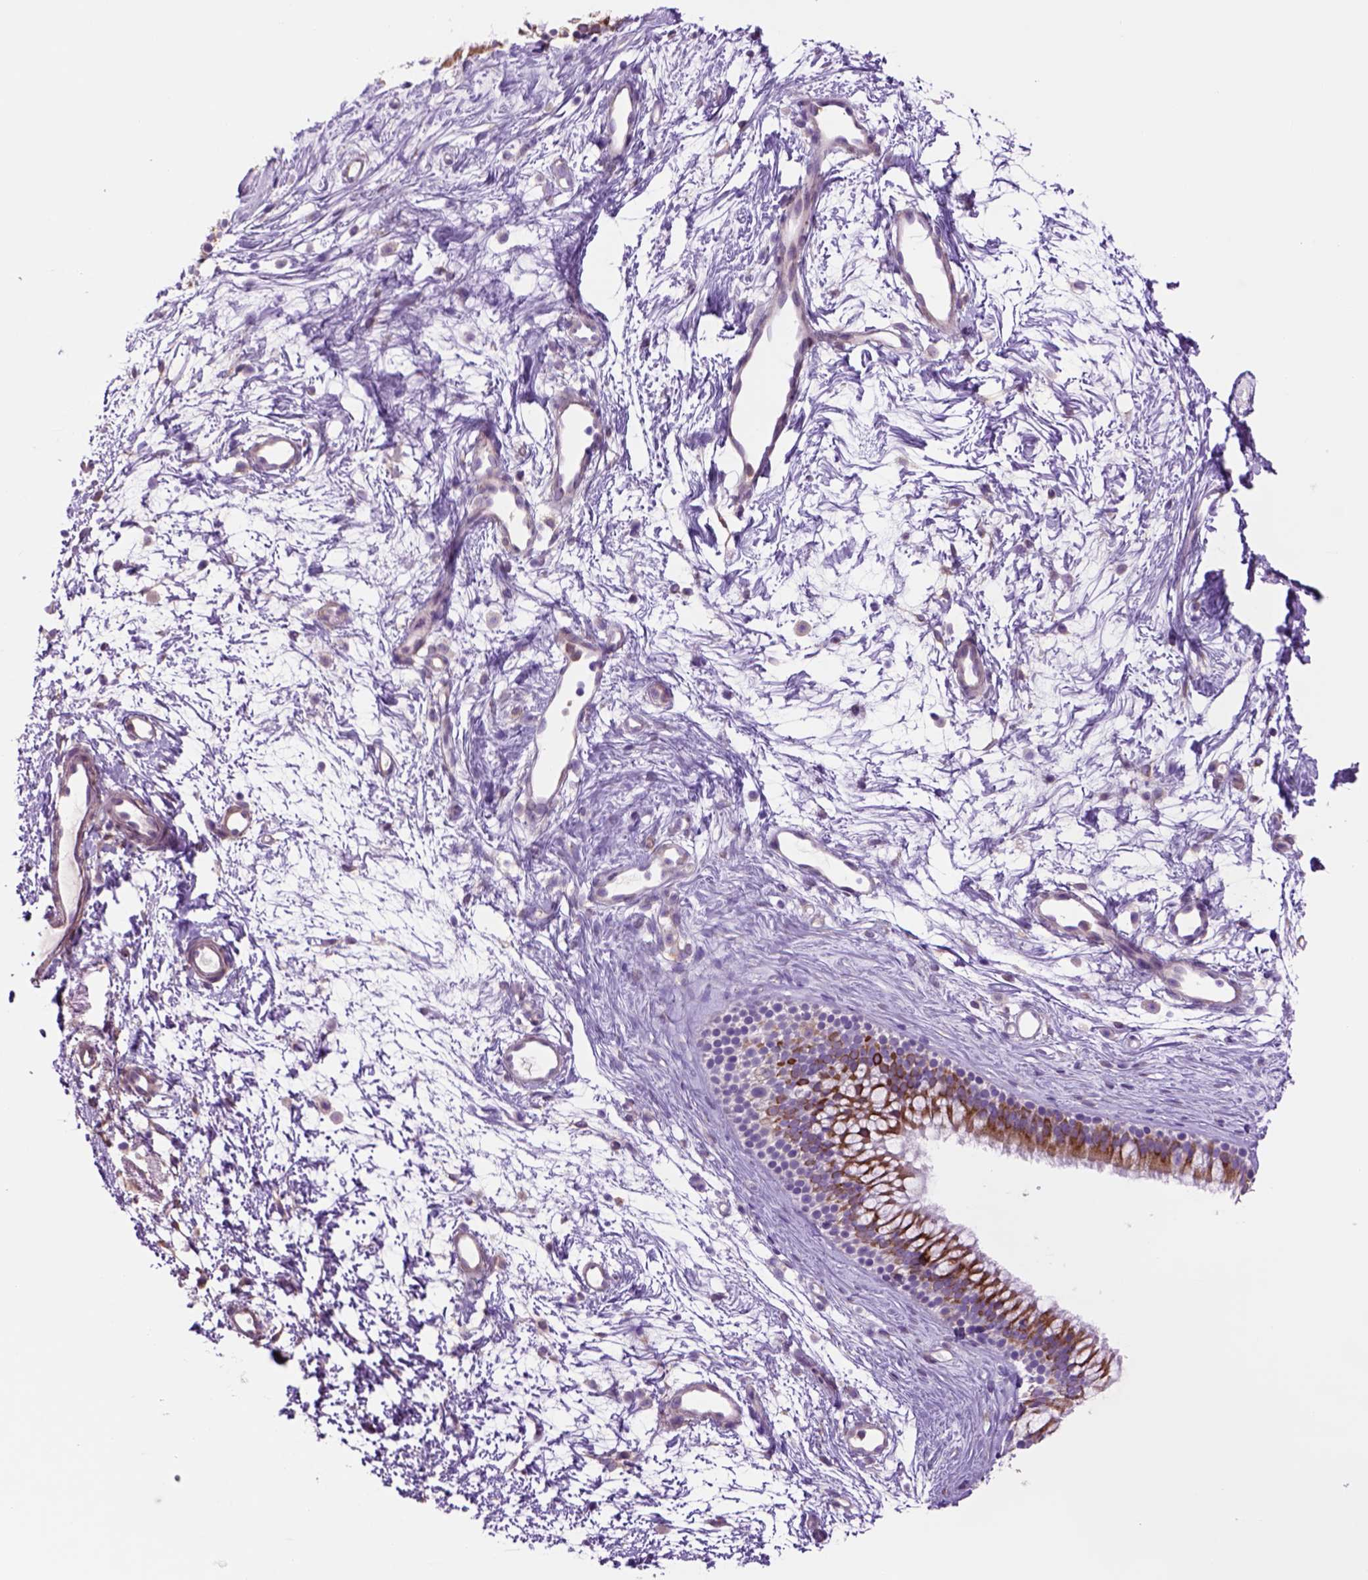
{"staining": {"intensity": "moderate", "quantity": ">75%", "location": "cytoplasmic/membranous"}, "tissue": "nasopharynx", "cell_type": "Respiratory epithelial cells", "image_type": "normal", "snomed": [{"axis": "morphology", "description": "Normal tissue, NOS"}, {"axis": "topography", "description": "Nasopharynx"}], "caption": "Protein staining of benign nasopharynx exhibits moderate cytoplasmic/membranous expression in approximately >75% of respiratory epithelial cells.", "gene": "PIAS3", "patient": {"sex": "male", "age": 58}}